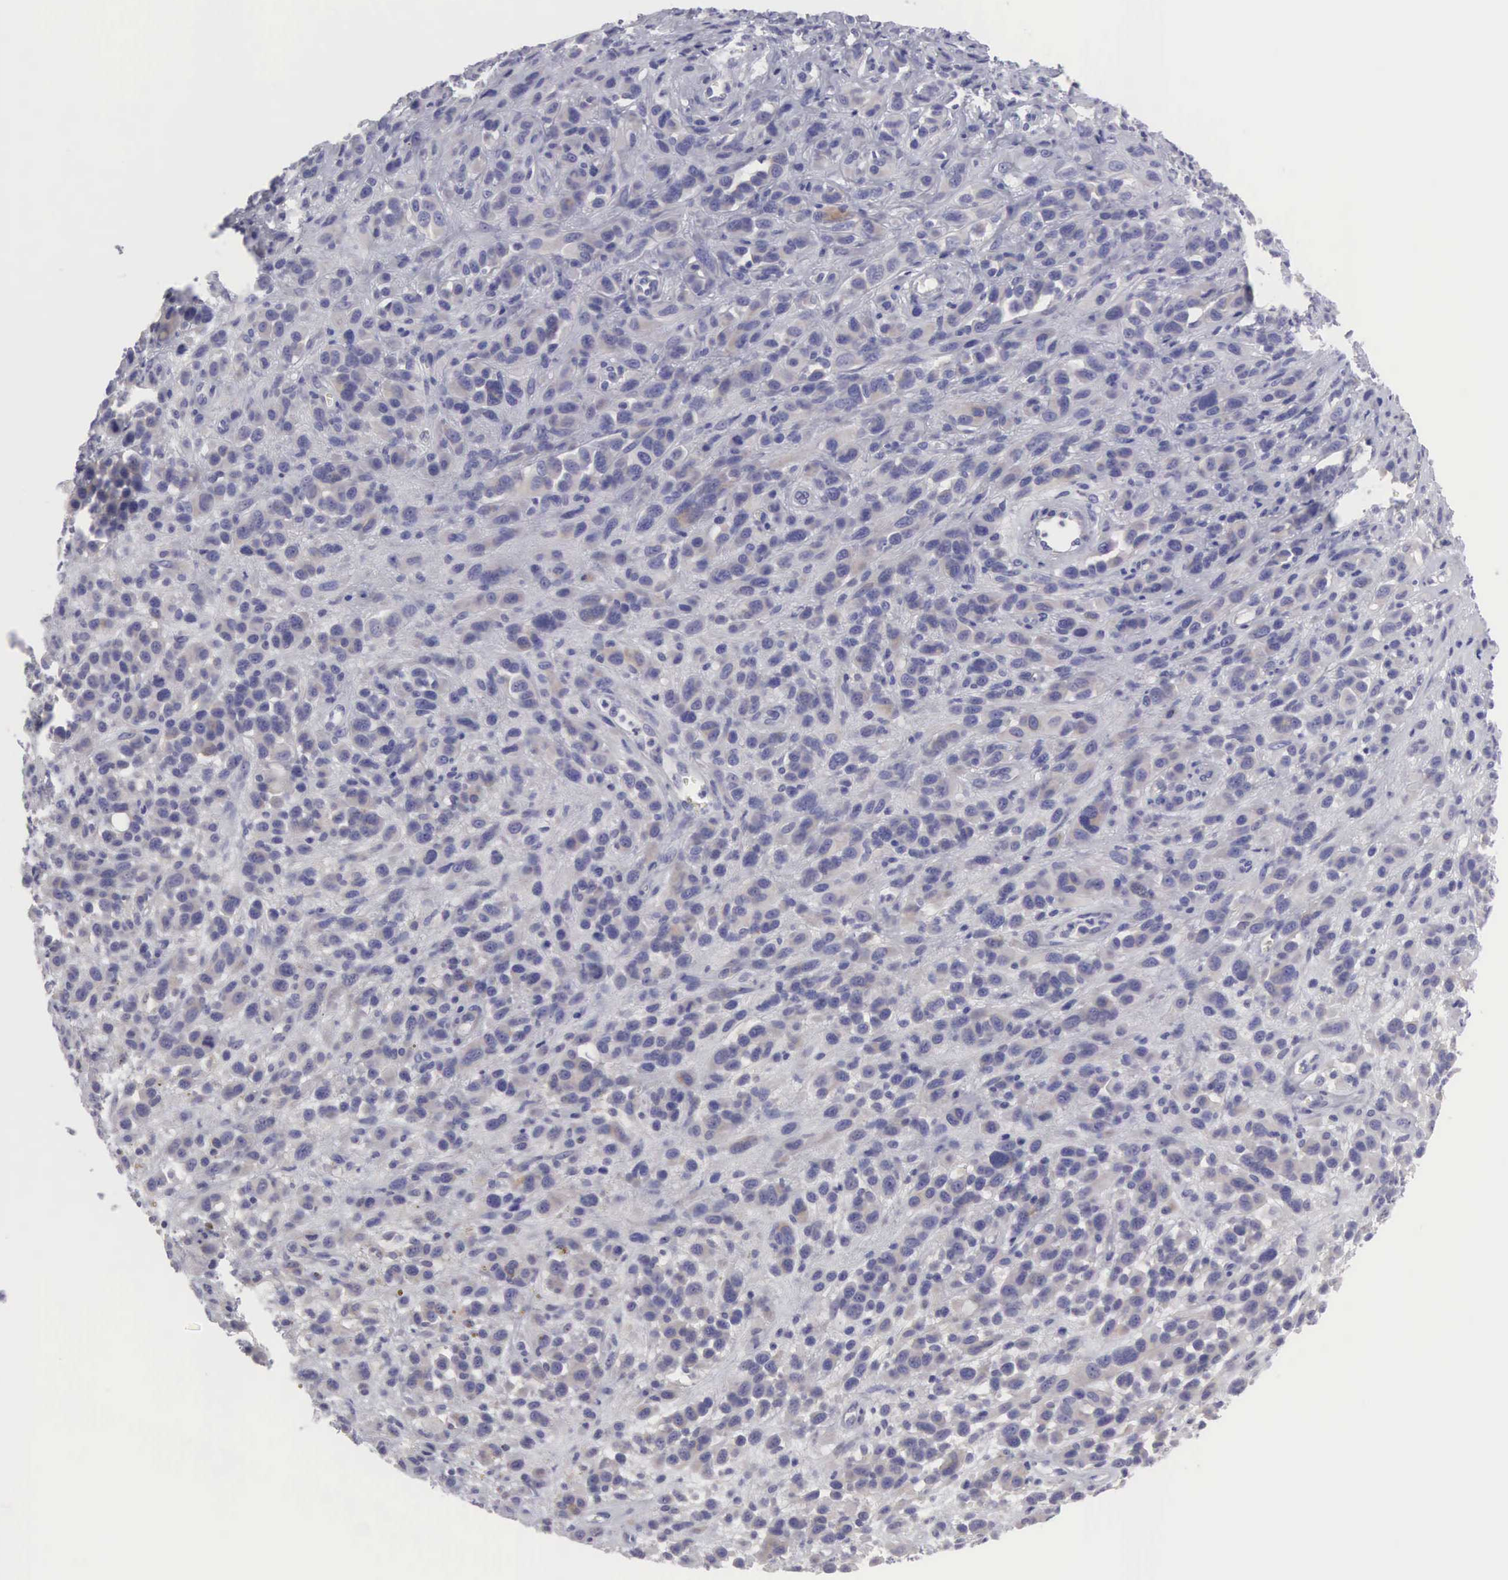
{"staining": {"intensity": "negative", "quantity": "none", "location": "none"}, "tissue": "melanoma", "cell_type": "Tumor cells", "image_type": "cancer", "snomed": [{"axis": "morphology", "description": "Malignant melanoma, NOS"}, {"axis": "topography", "description": "Skin"}], "caption": "The photomicrograph reveals no significant staining in tumor cells of melanoma. The staining is performed using DAB brown chromogen with nuclei counter-stained in using hematoxylin.", "gene": "SLITRK4", "patient": {"sex": "male", "age": 51}}